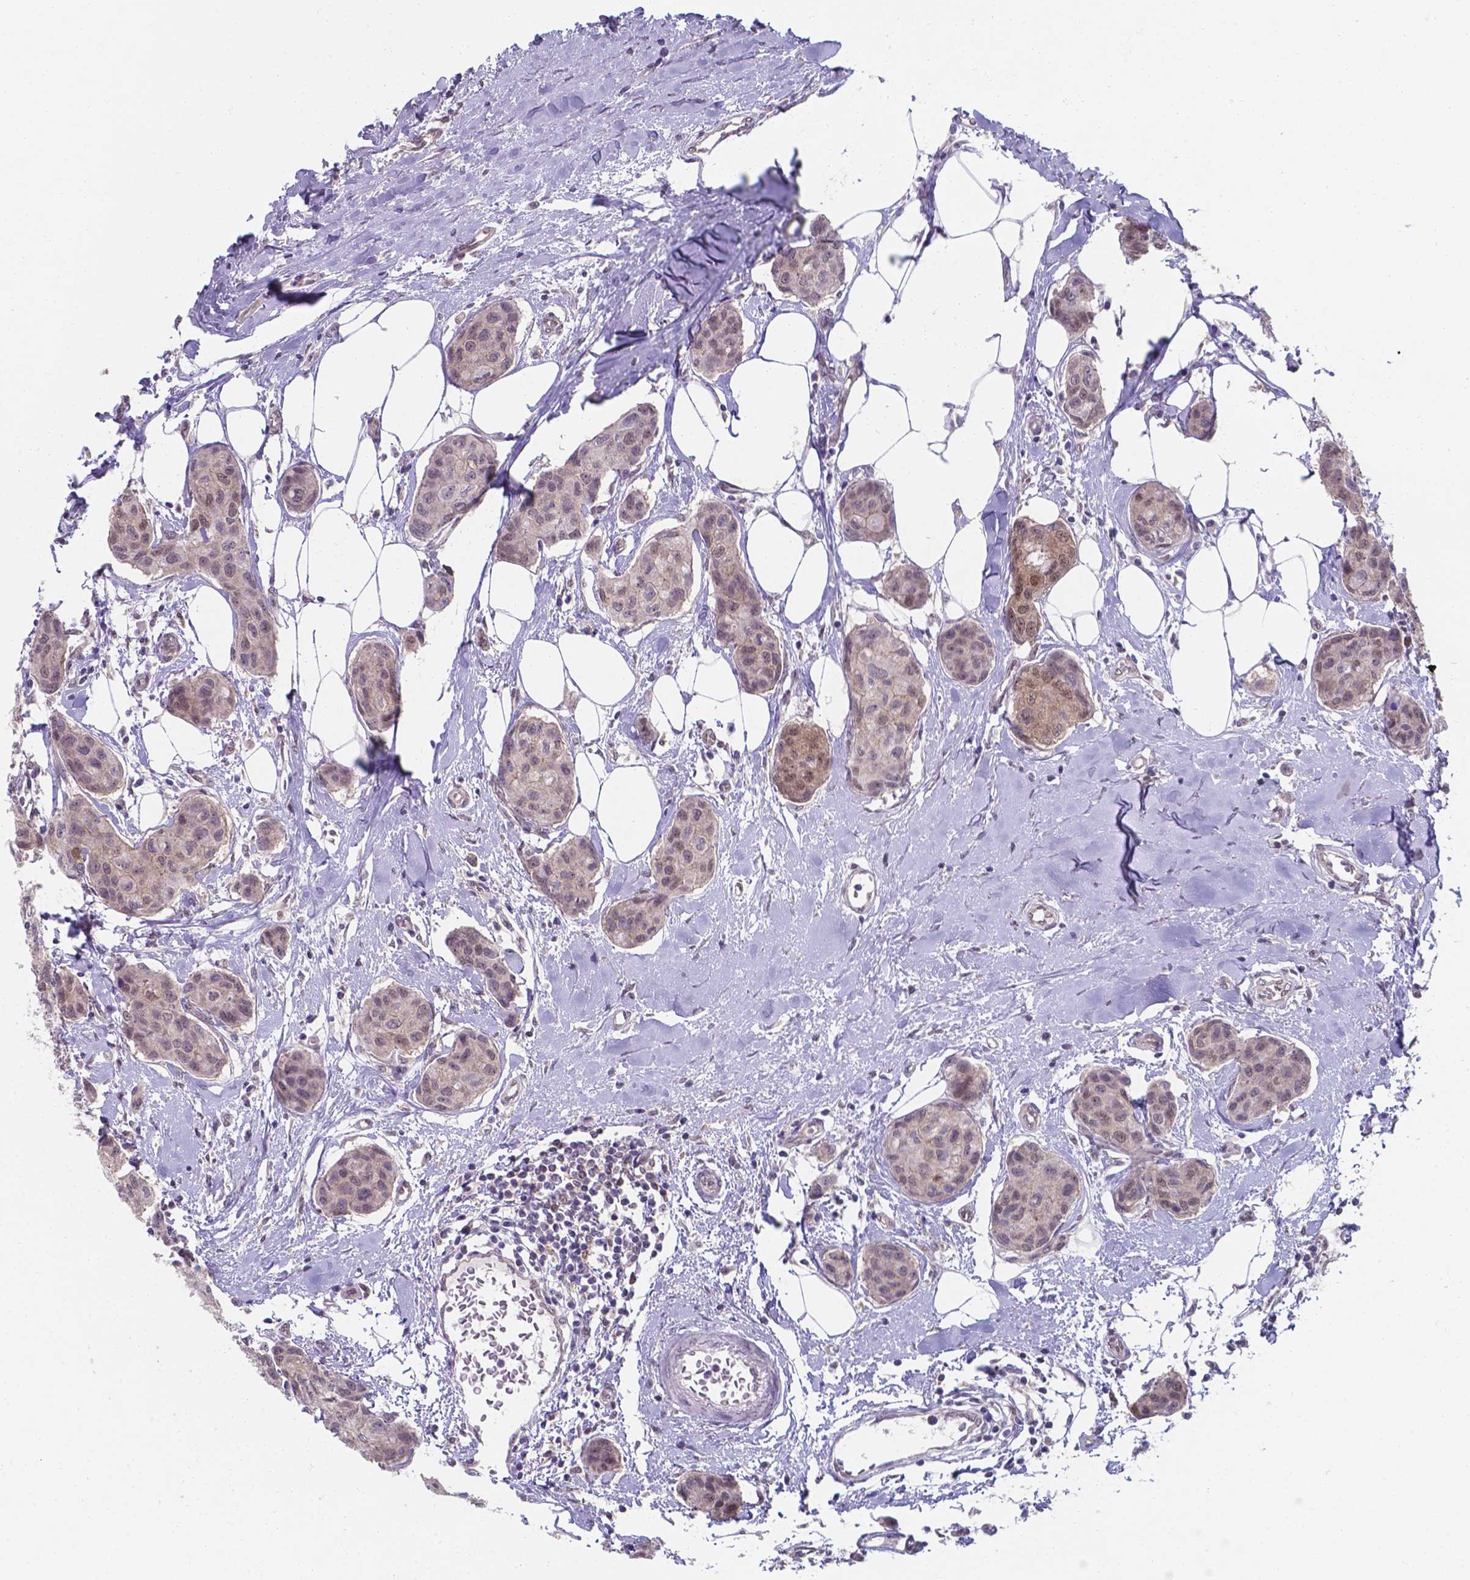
{"staining": {"intensity": "weak", "quantity": "25%-75%", "location": "nuclear"}, "tissue": "breast cancer", "cell_type": "Tumor cells", "image_type": "cancer", "snomed": [{"axis": "morphology", "description": "Duct carcinoma"}, {"axis": "topography", "description": "Breast"}], "caption": "The micrograph reveals immunohistochemical staining of breast cancer (infiltrating ductal carcinoma). There is weak nuclear expression is identified in about 25%-75% of tumor cells.", "gene": "UBE2E2", "patient": {"sex": "female", "age": 80}}